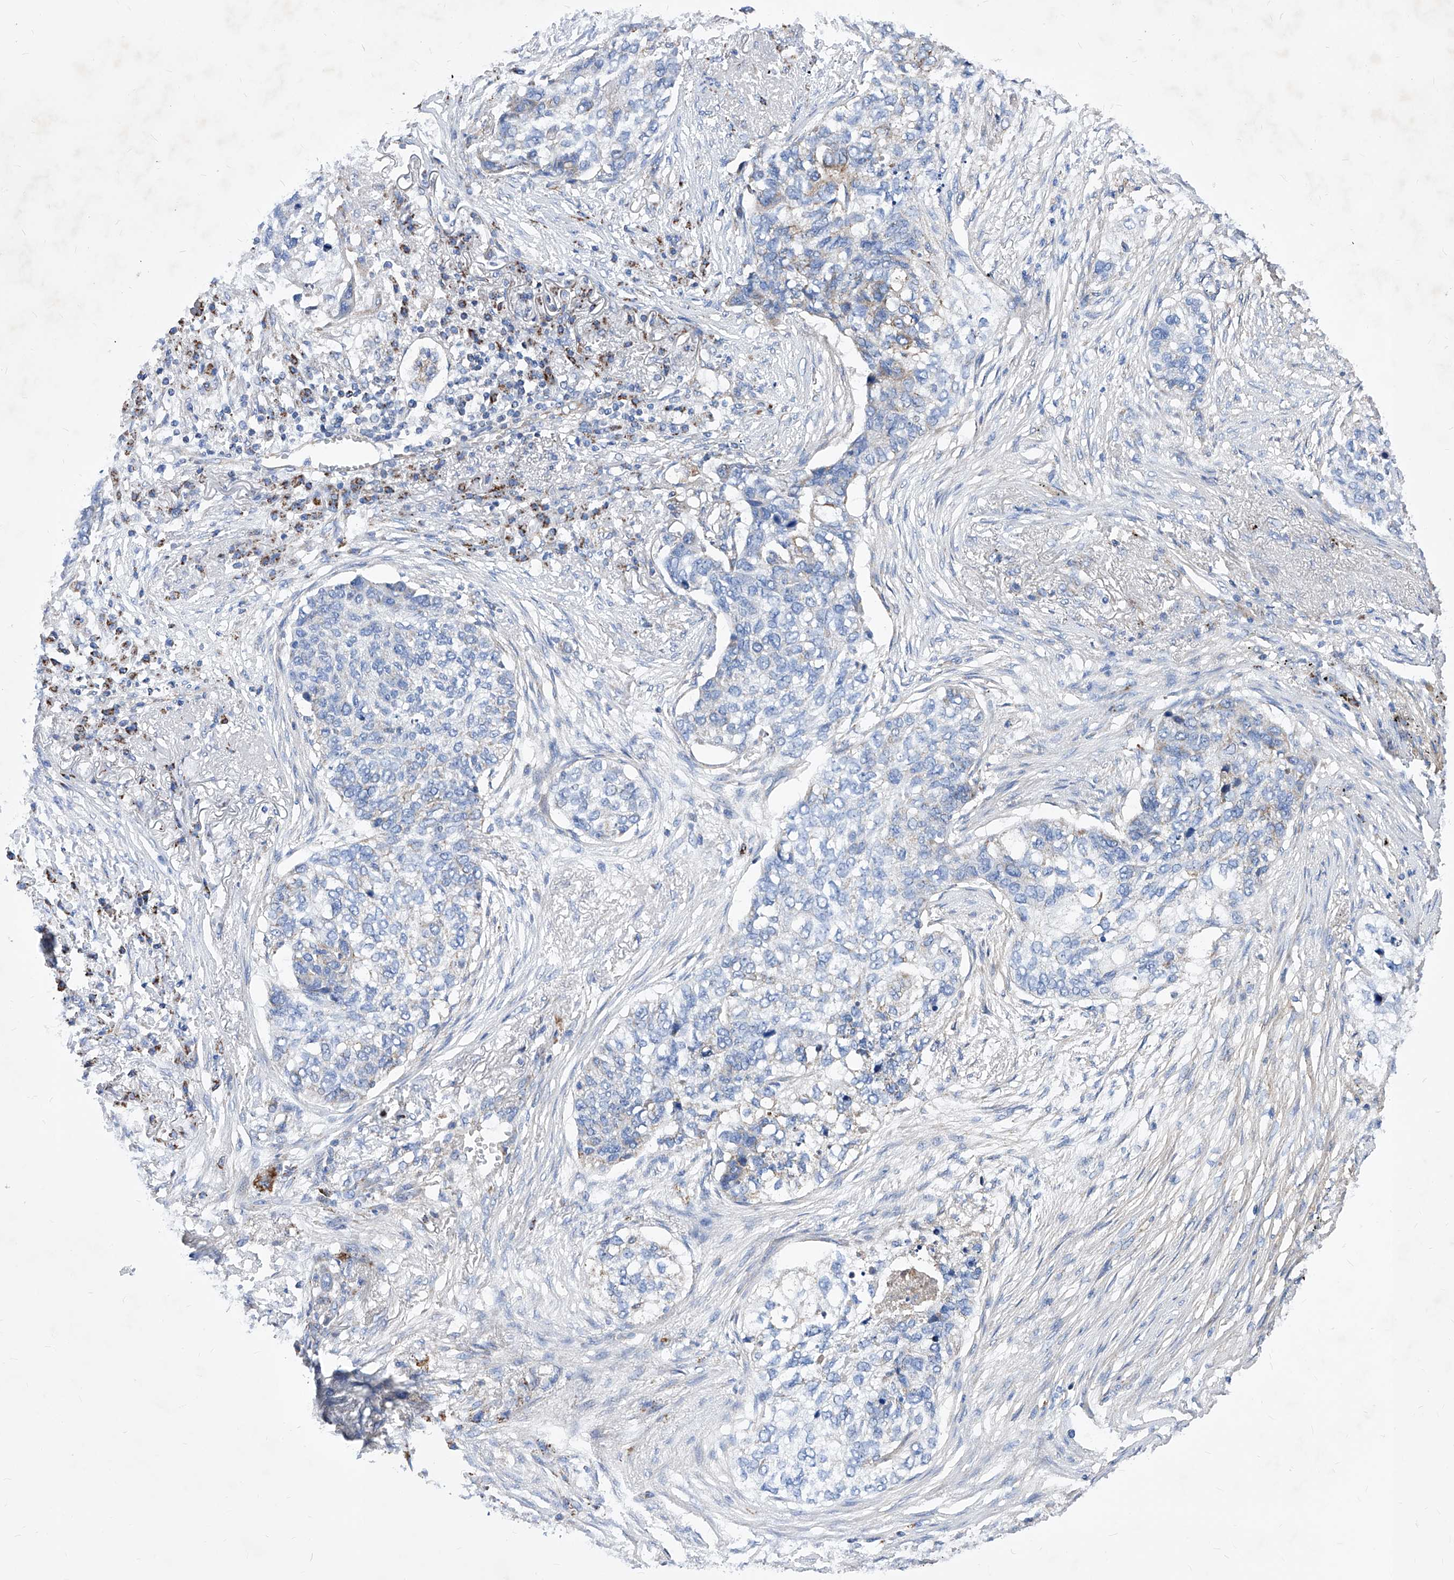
{"staining": {"intensity": "moderate", "quantity": "<25%", "location": "cytoplasmic/membranous"}, "tissue": "lung cancer", "cell_type": "Tumor cells", "image_type": "cancer", "snomed": [{"axis": "morphology", "description": "Squamous cell carcinoma, NOS"}, {"axis": "topography", "description": "Lung"}], "caption": "The photomicrograph reveals staining of squamous cell carcinoma (lung), revealing moderate cytoplasmic/membranous protein expression (brown color) within tumor cells.", "gene": "HRNR", "patient": {"sex": "female", "age": 63}}